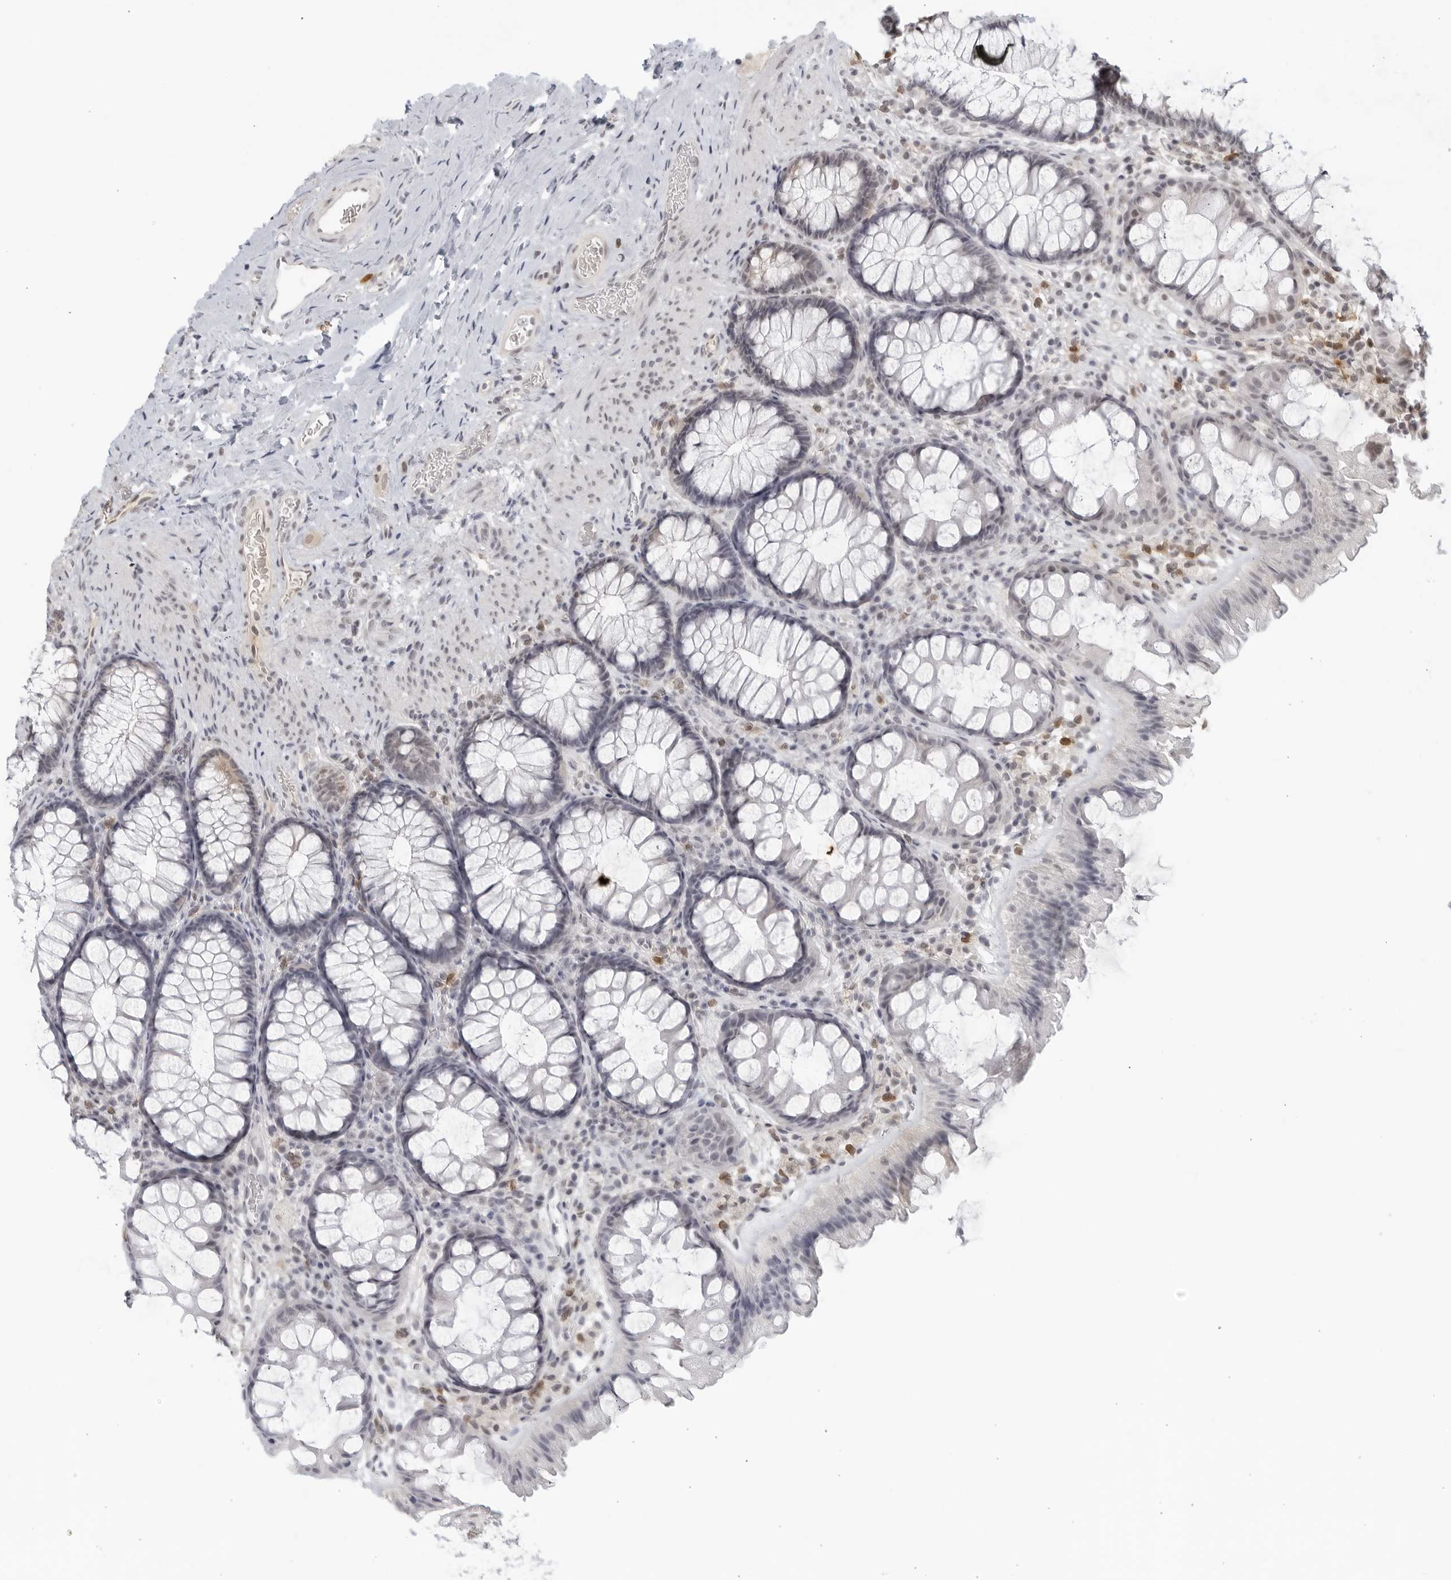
{"staining": {"intensity": "negative", "quantity": "none", "location": "none"}, "tissue": "colon", "cell_type": "Endothelial cells", "image_type": "normal", "snomed": [{"axis": "morphology", "description": "Normal tissue, NOS"}, {"axis": "topography", "description": "Colon"}], "caption": "High power microscopy image of an immunohistochemistry (IHC) image of normal colon, revealing no significant positivity in endothelial cells.", "gene": "RAB11FIP3", "patient": {"sex": "female", "age": 62}}